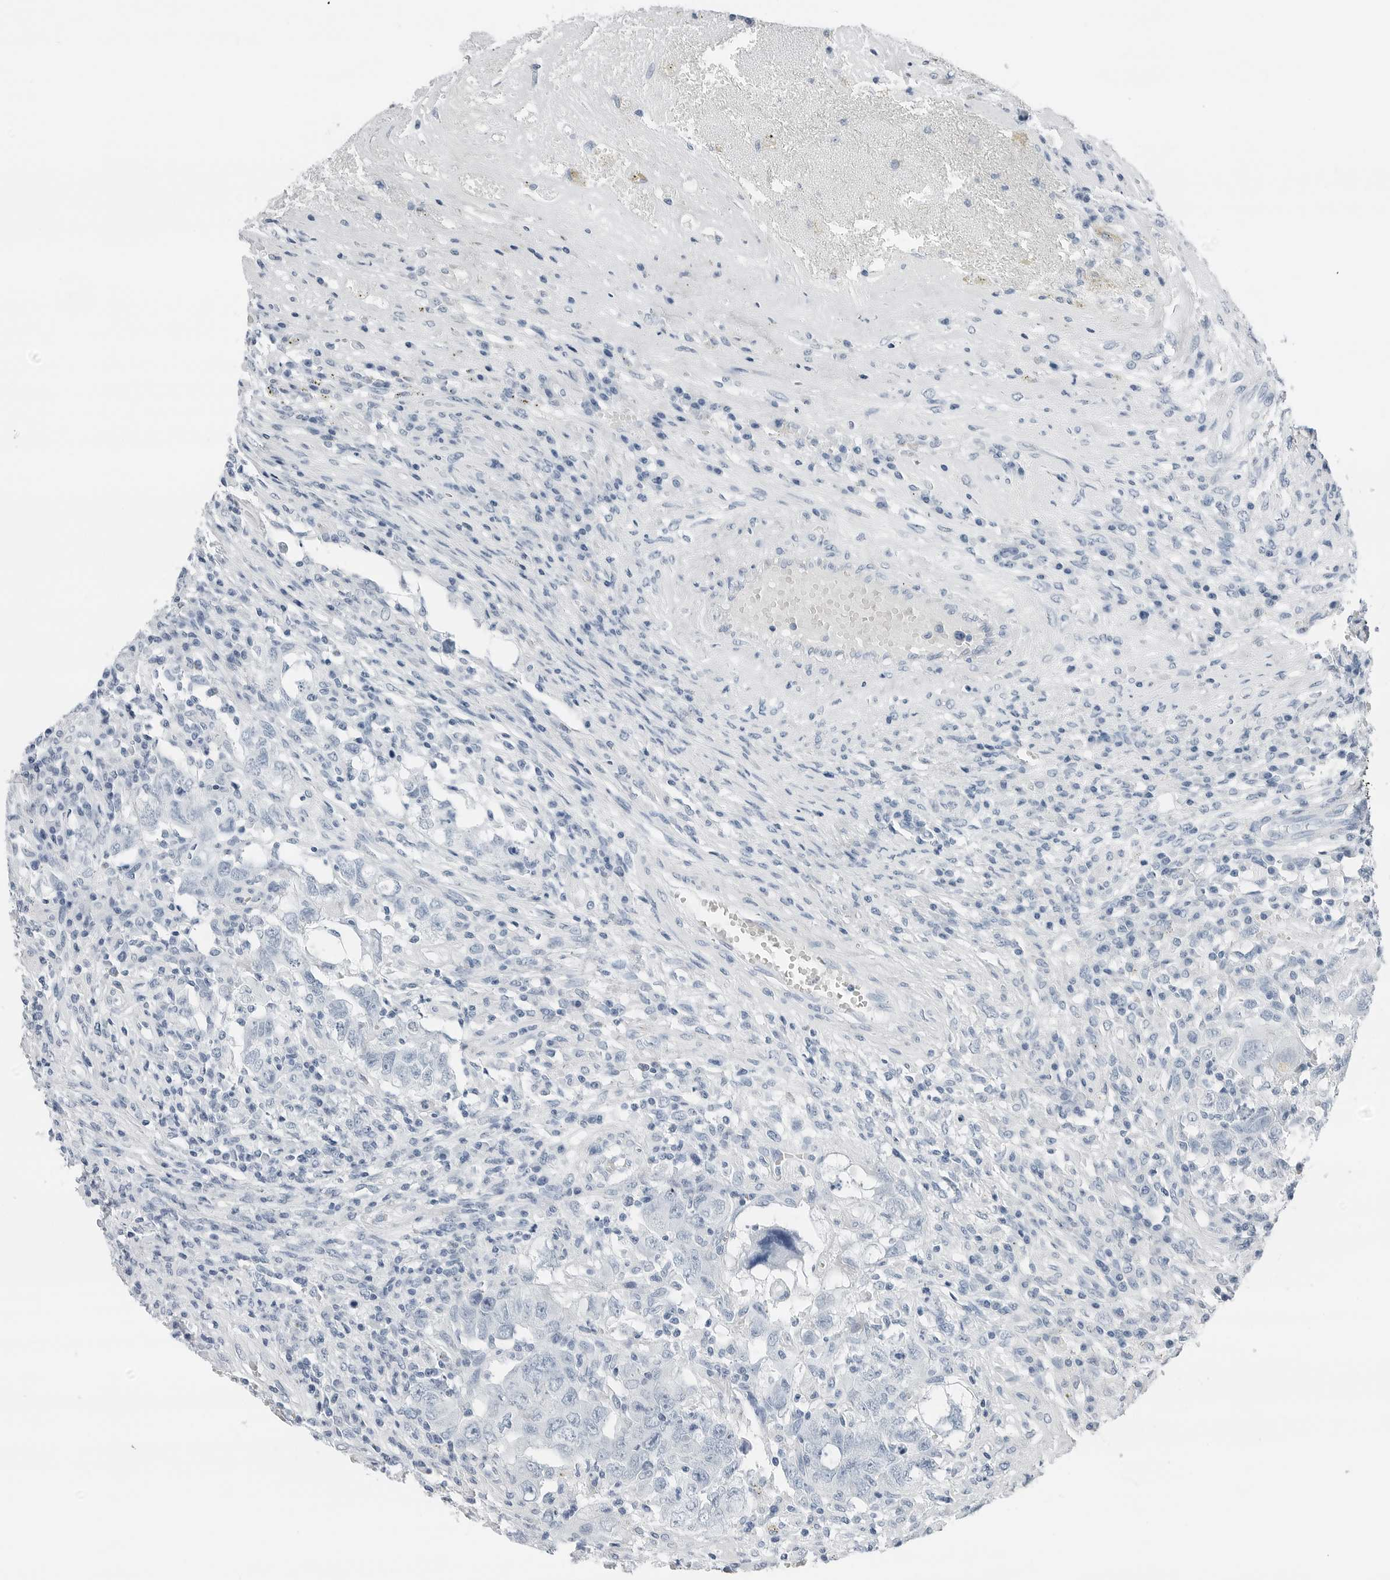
{"staining": {"intensity": "negative", "quantity": "none", "location": "none"}, "tissue": "testis cancer", "cell_type": "Tumor cells", "image_type": "cancer", "snomed": [{"axis": "morphology", "description": "Carcinoma, Embryonal, NOS"}, {"axis": "topography", "description": "Testis"}], "caption": "This is a micrograph of immunohistochemistry staining of embryonal carcinoma (testis), which shows no positivity in tumor cells.", "gene": "SLPI", "patient": {"sex": "male", "age": 26}}